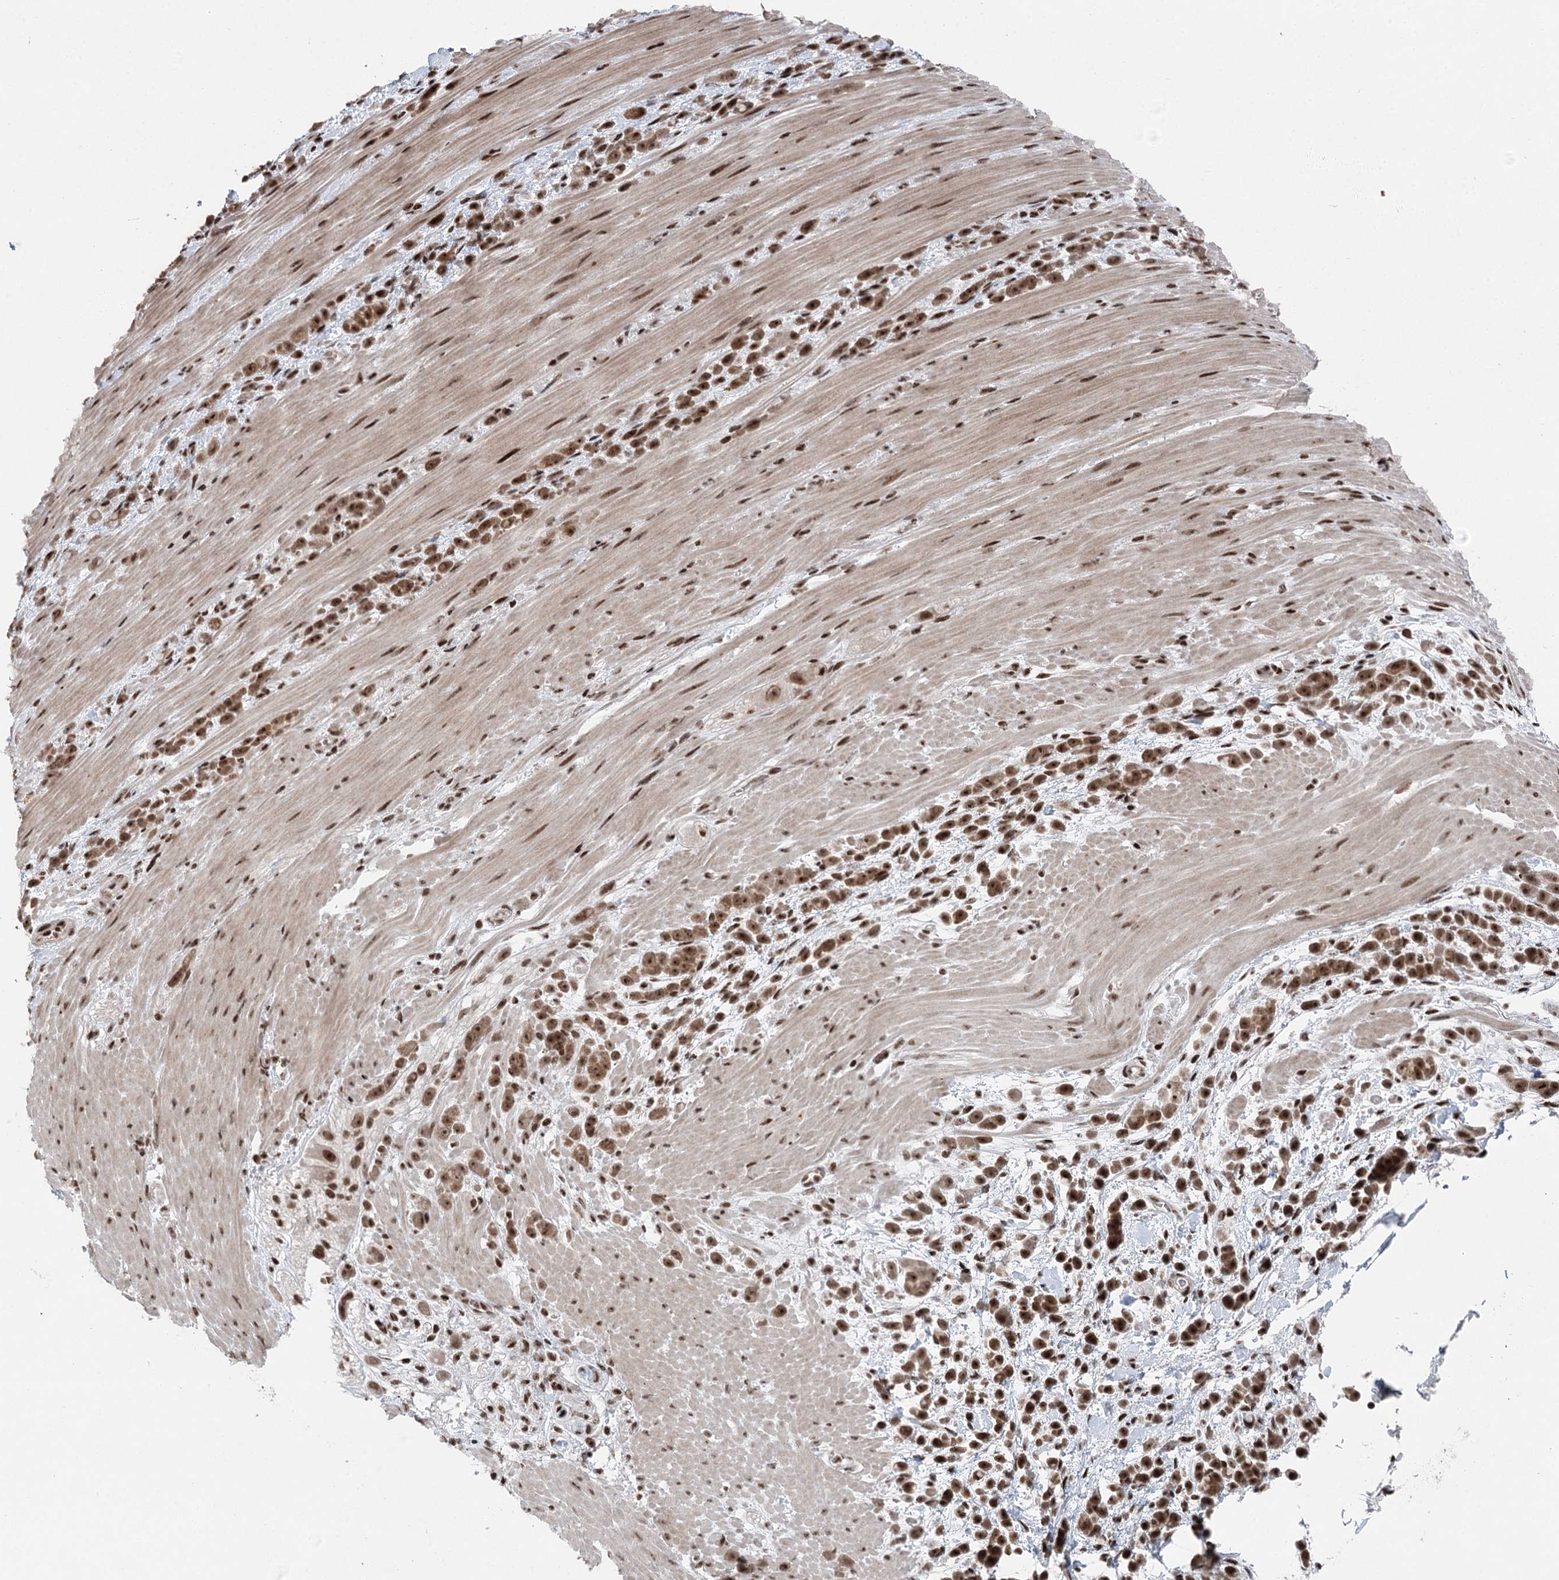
{"staining": {"intensity": "strong", "quantity": ">75%", "location": "cytoplasmic/membranous,nuclear"}, "tissue": "pancreatic cancer", "cell_type": "Tumor cells", "image_type": "cancer", "snomed": [{"axis": "morphology", "description": "Normal tissue, NOS"}, {"axis": "morphology", "description": "Adenocarcinoma, NOS"}, {"axis": "topography", "description": "Pancreas"}], "caption": "A high amount of strong cytoplasmic/membranous and nuclear staining is seen in approximately >75% of tumor cells in pancreatic adenocarcinoma tissue.", "gene": "CGGBP1", "patient": {"sex": "female", "age": 64}}